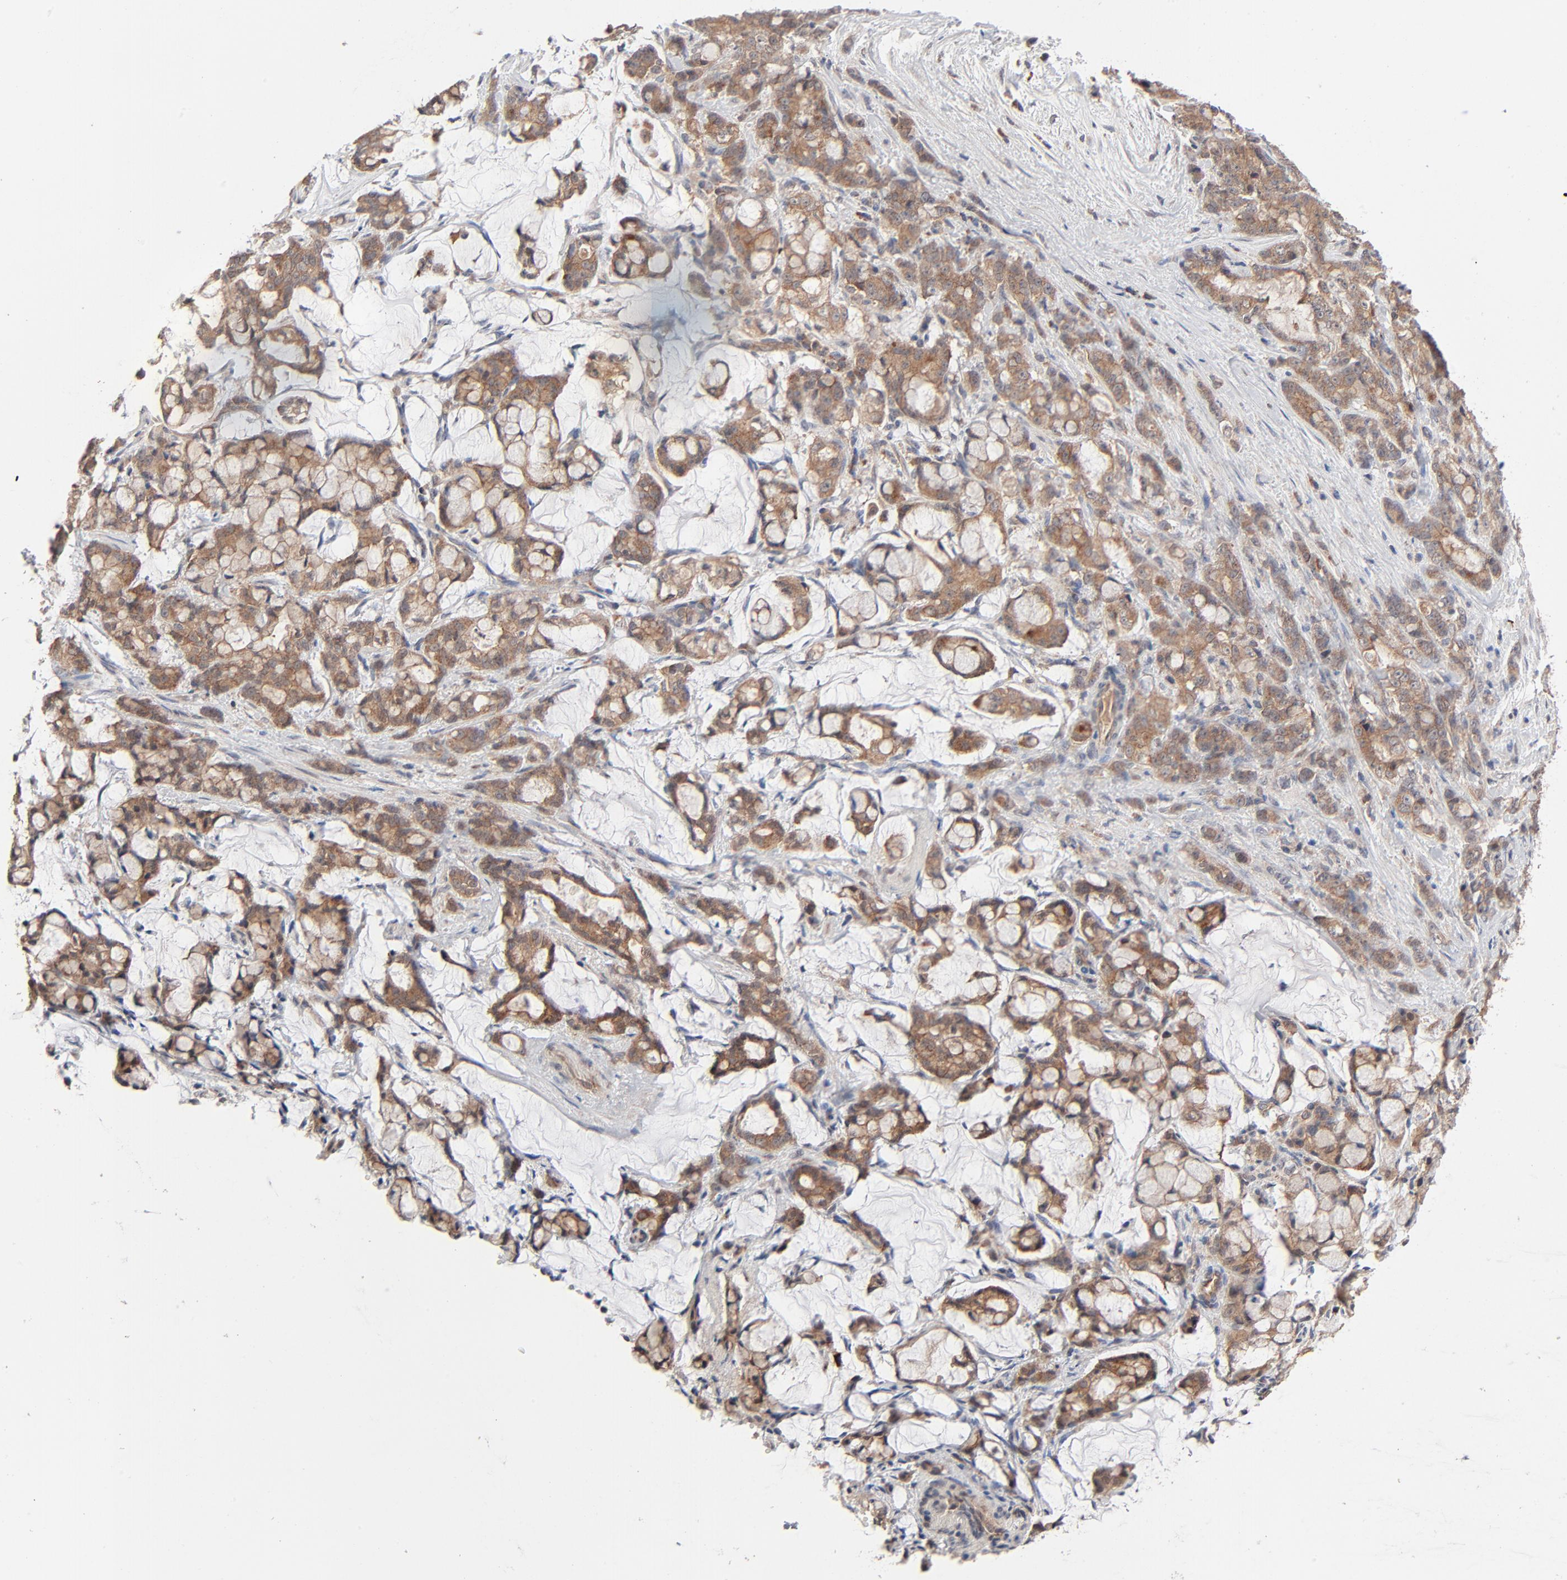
{"staining": {"intensity": "moderate", "quantity": ">75%", "location": "cytoplasmic/membranous"}, "tissue": "pancreatic cancer", "cell_type": "Tumor cells", "image_type": "cancer", "snomed": [{"axis": "morphology", "description": "Adenocarcinoma, NOS"}, {"axis": "topography", "description": "Pancreas"}], "caption": "This is an image of immunohistochemistry (IHC) staining of adenocarcinoma (pancreatic), which shows moderate expression in the cytoplasmic/membranous of tumor cells.", "gene": "ABLIM3", "patient": {"sex": "female", "age": 73}}